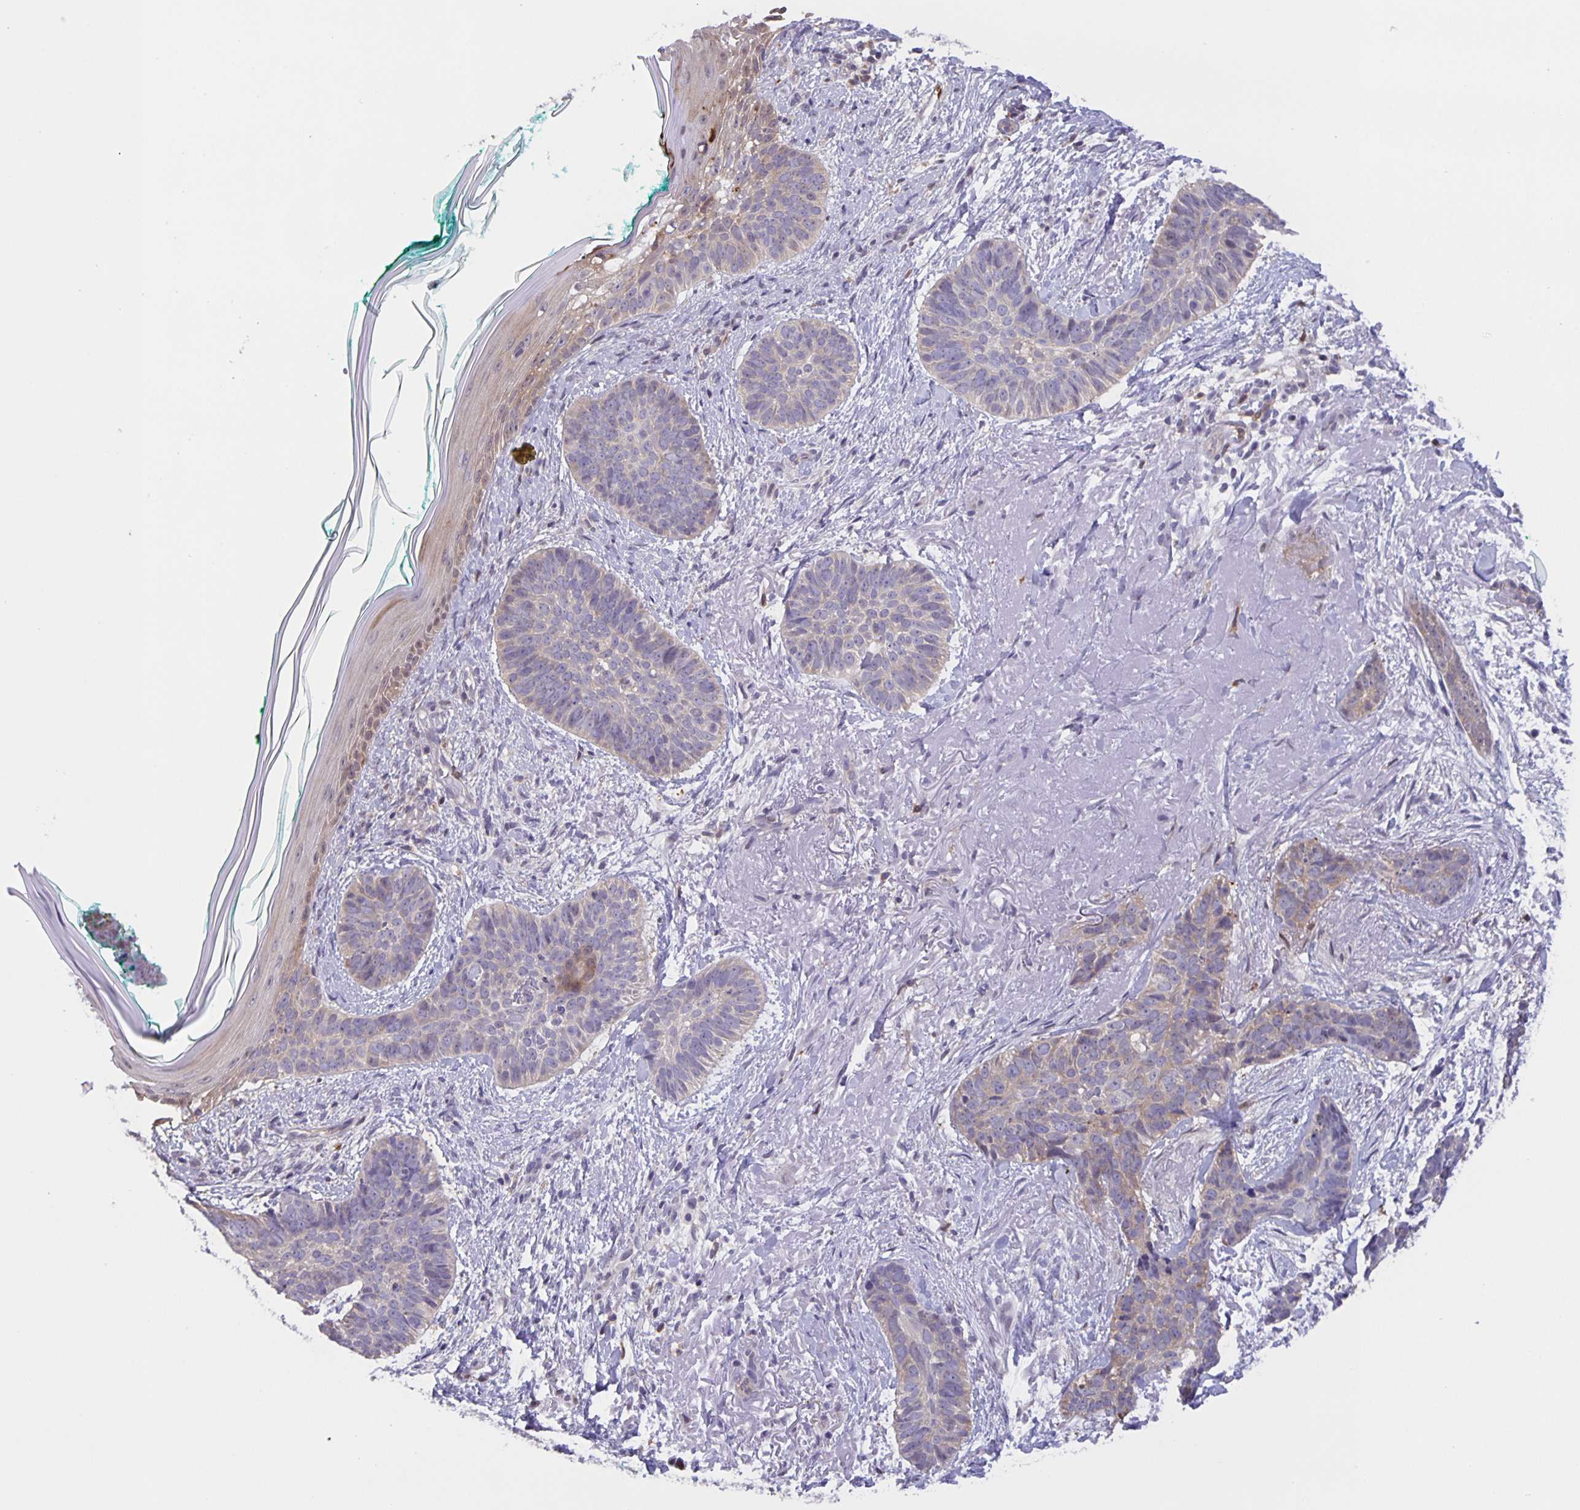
{"staining": {"intensity": "negative", "quantity": "none", "location": "none"}, "tissue": "skin cancer", "cell_type": "Tumor cells", "image_type": "cancer", "snomed": [{"axis": "morphology", "description": "Basal cell carcinoma"}, {"axis": "topography", "description": "Skin"}, {"axis": "topography", "description": "Skin of face"}, {"axis": "topography", "description": "Skin of nose"}], "caption": "Tumor cells are negative for protein expression in human skin cancer (basal cell carcinoma).", "gene": "MARCHF6", "patient": {"sex": "female", "age": 86}}